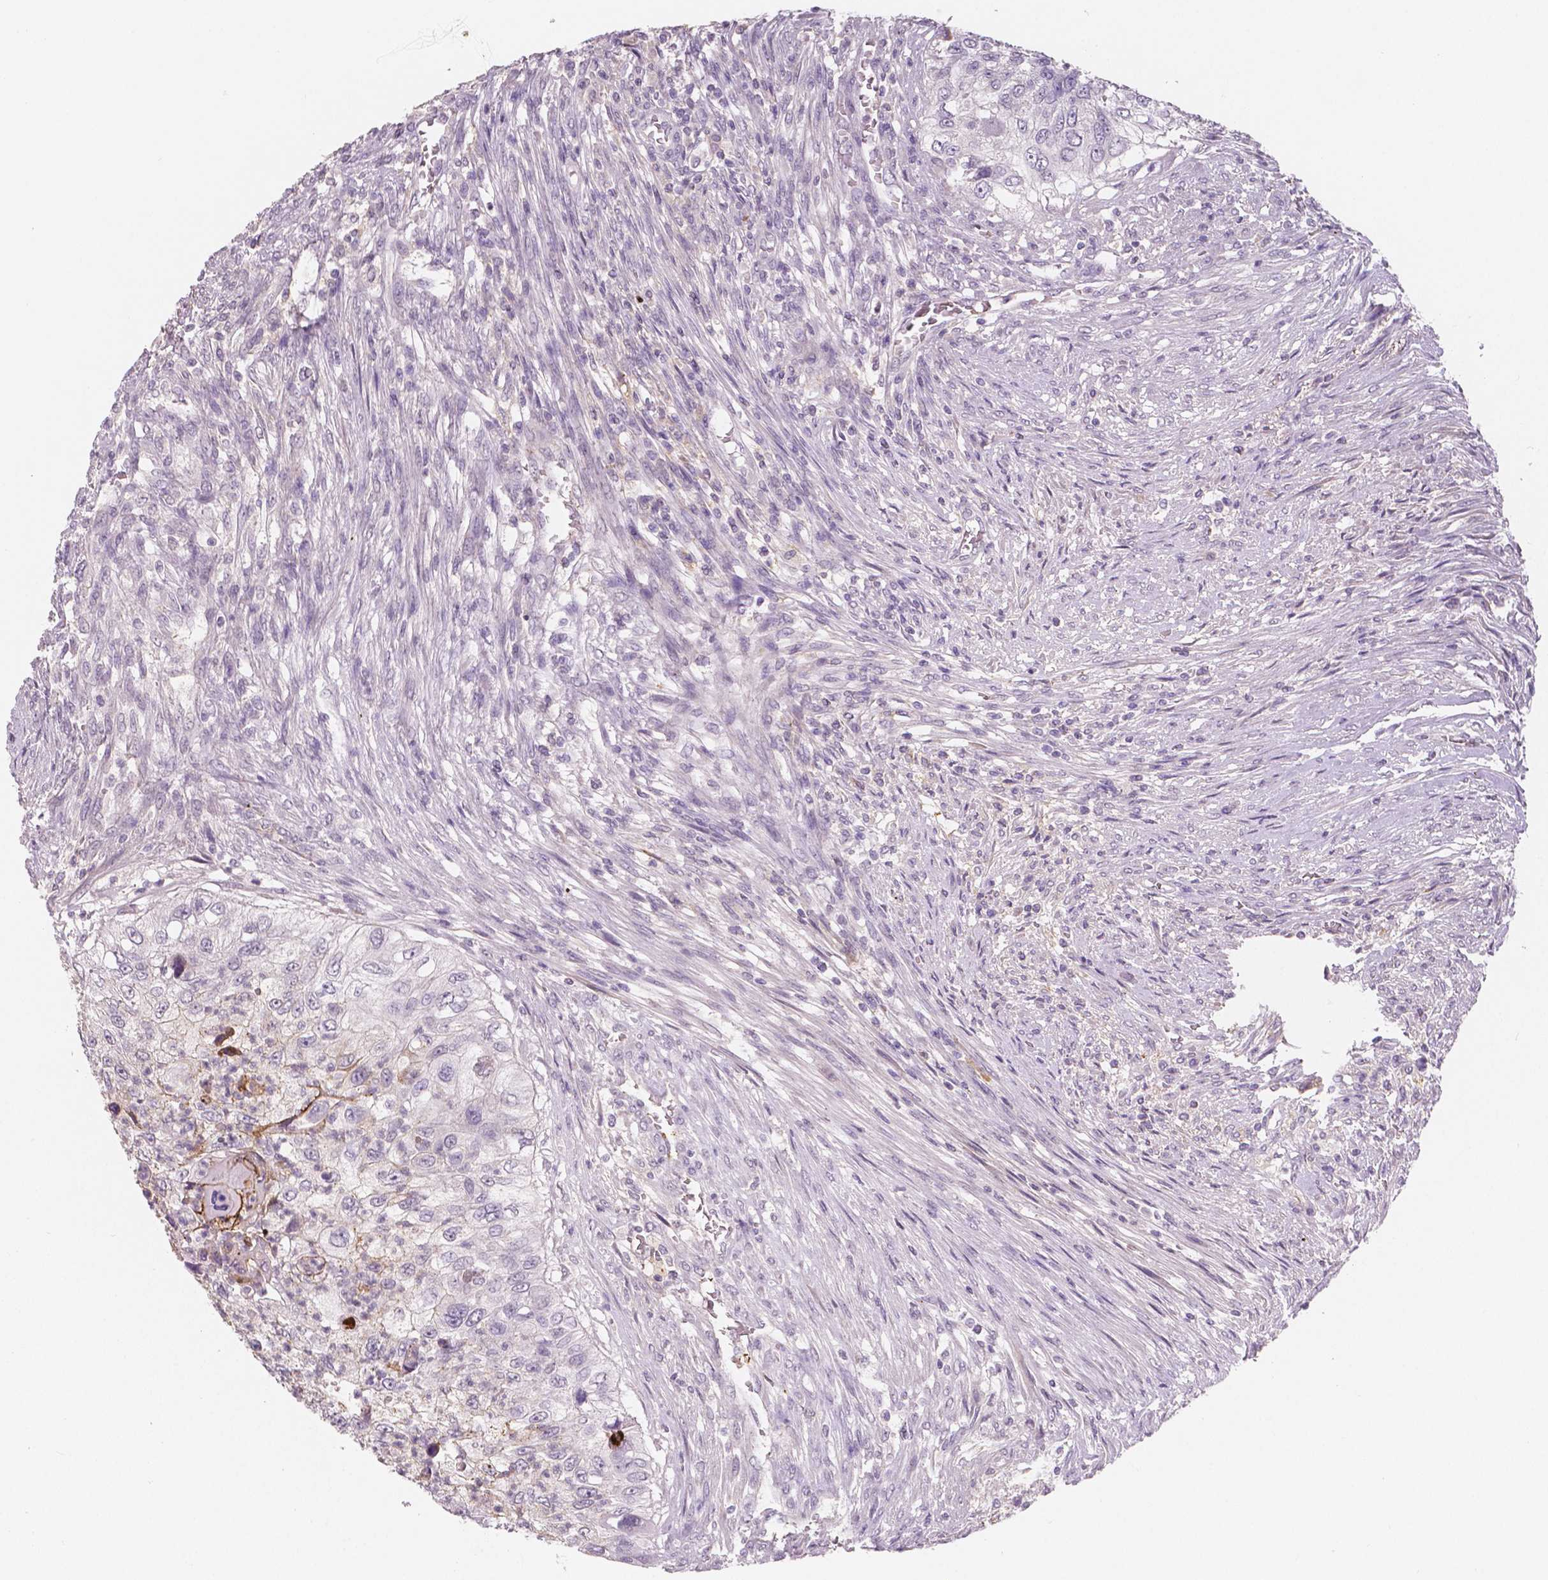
{"staining": {"intensity": "negative", "quantity": "none", "location": "none"}, "tissue": "urothelial cancer", "cell_type": "Tumor cells", "image_type": "cancer", "snomed": [{"axis": "morphology", "description": "Urothelial carcinoma, High grade"}, {"axis": "topography", "description": "Urinary bladder"}], "caption": "Immunohistochemistry (IHC) micrograph of human high-grade urothelial carcinoma stained for a protein (brown), which exhibits no expression in tumor cells.", "gene": "APOA4", "patient": {"sex": "female", "age": 60}}